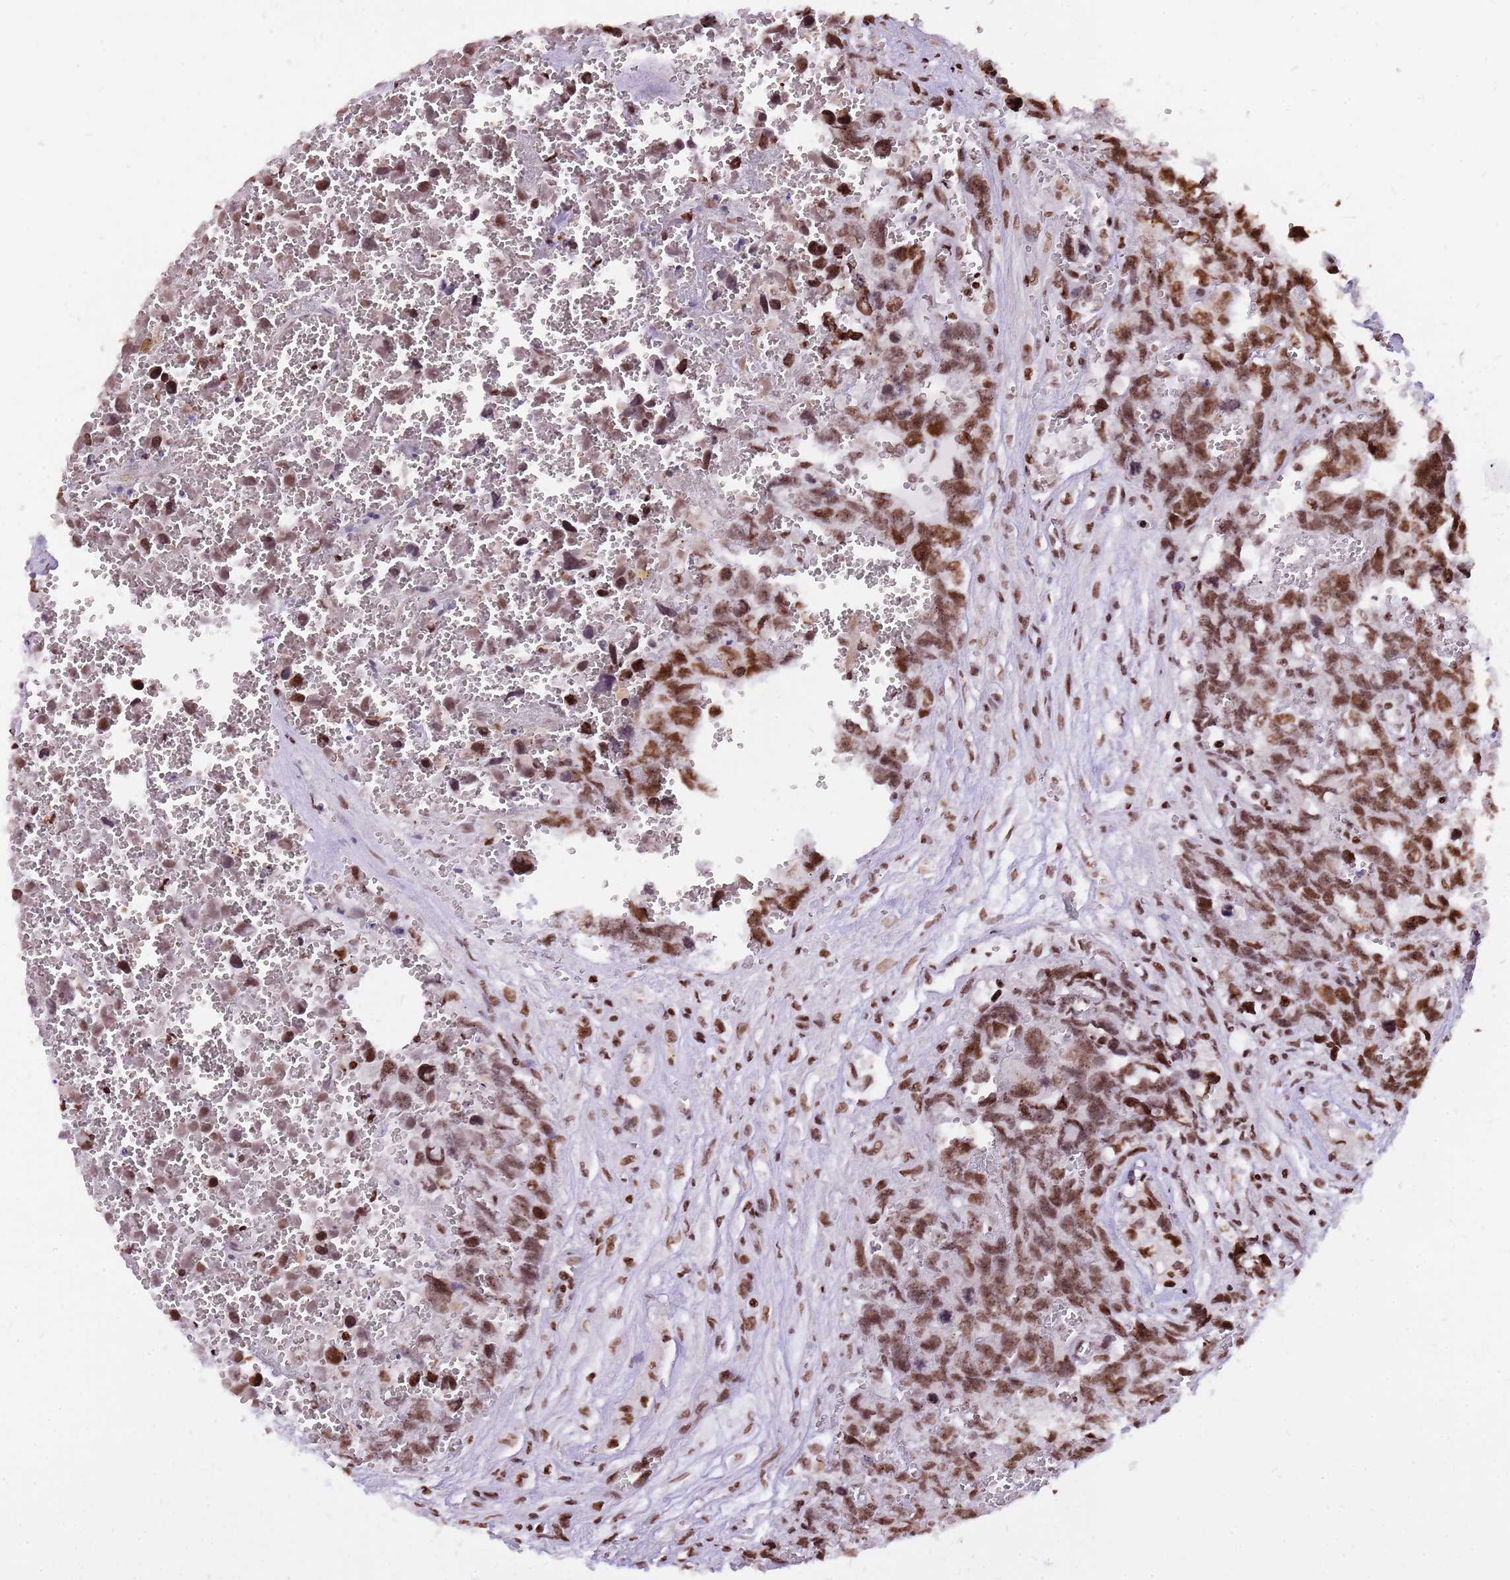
{"staining": {"intensity": "moderate", "quantity": ">75%", "location": "nuclear"}, "tissue": "testis cancer", "cell_type": "Tumor cells", "image_type": "cancer", "snomed": [{"axis": "morphology", "description": "Carcinoma, Embryonal, NOS"}, {"axis": "topography", "description": "Testis"}], "caption": "Testis cancer stained with immunohistochemistry (IHC) demonstrates moderate nuclear positivity in about >75% of tumor cells. (DAB (3,3'-diaminobenzidine) IHC, brown staining for protein, blue staining for nuclei).", "gene": "WASHC4", "patient": {"sex": "male", "age": 31}}